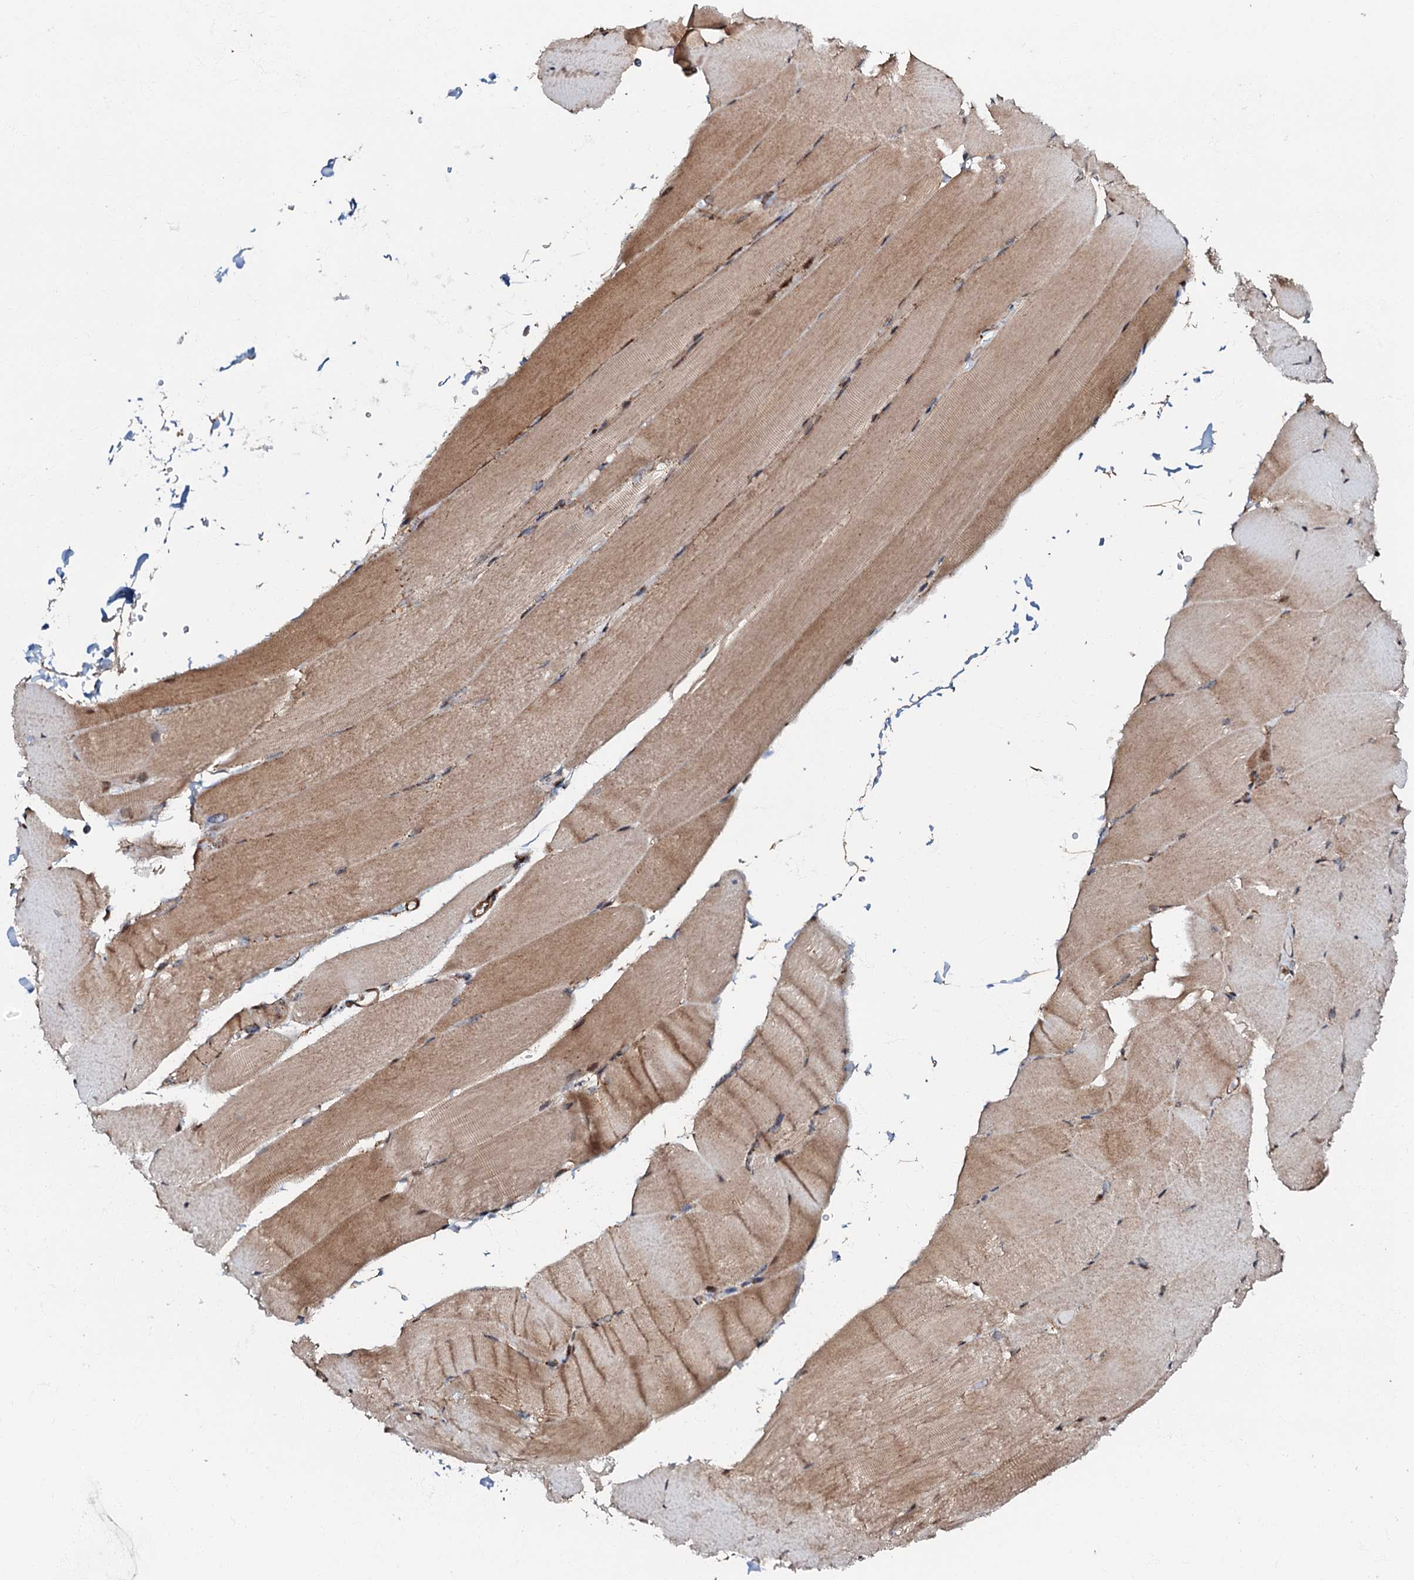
{"staining": {"intensity": "moderate", "quantity": "25%-75%", "location": "cytoplasmic/membranous"}, "tissue": "skeletal muscle", "cell_type": "Myocytes", "image_type": "normal", "snomed": [{"axis": "morphology", "description": "Normal tissue, NOS"}, {"axis": "topography", "description": "Skeletal muscle"}, {"axis": "topography", "description": "Parathyroid gland"}], "caption": "Protein positivity by IHC exhibits moderate cytoplasmic/membranous positivity in approximately 25%-75% of myocytes in normal skeletal muscle.", "gene": "OSBP", "patient": {"sex": "female", "age": 37}}